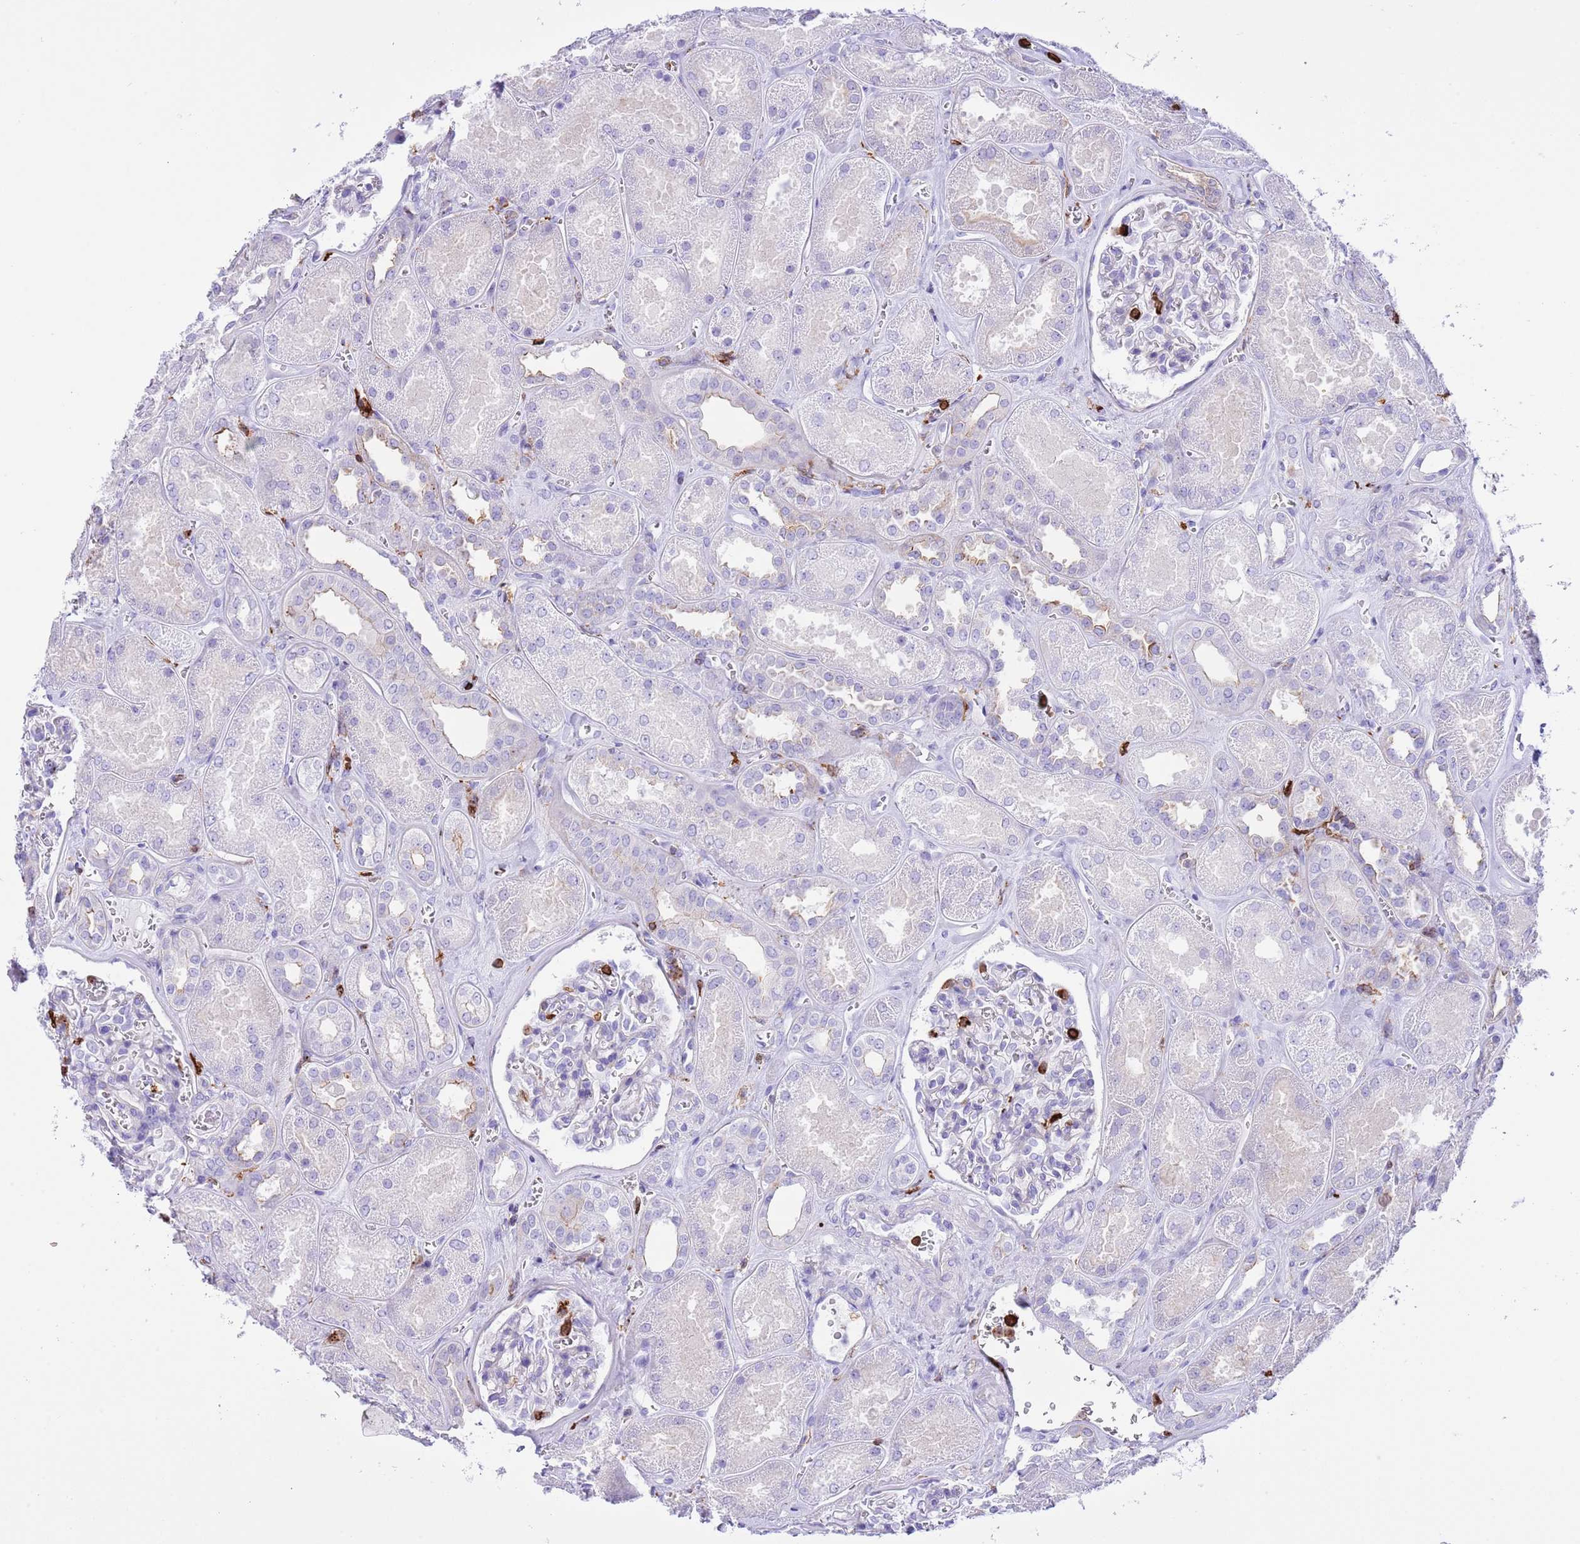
{"staining": {"intensity": "strong", "quantity": "<25%", "location": "cytoplasmic/membranous"}, "tissue": "kidney", "cell_type": "Cells in glomeruli", "image_type": "normal", "snomed": [{"axis": "morphology", "description": "Normal tissue, NOS"}, {"axis": "morphology", "description": "Adenocarcinoma, NOS"}, {"axis": "topography", "description": "Kidney"}], "caption": "This is an image of immunohistochemistry (IHC) staining of unremarkable kidney, which shows strong positivity in the cytoplasmic/membranous of cells in glomeruli.", "gene": "EFHD2", "patient": {"sex": "female", "age": 68}}